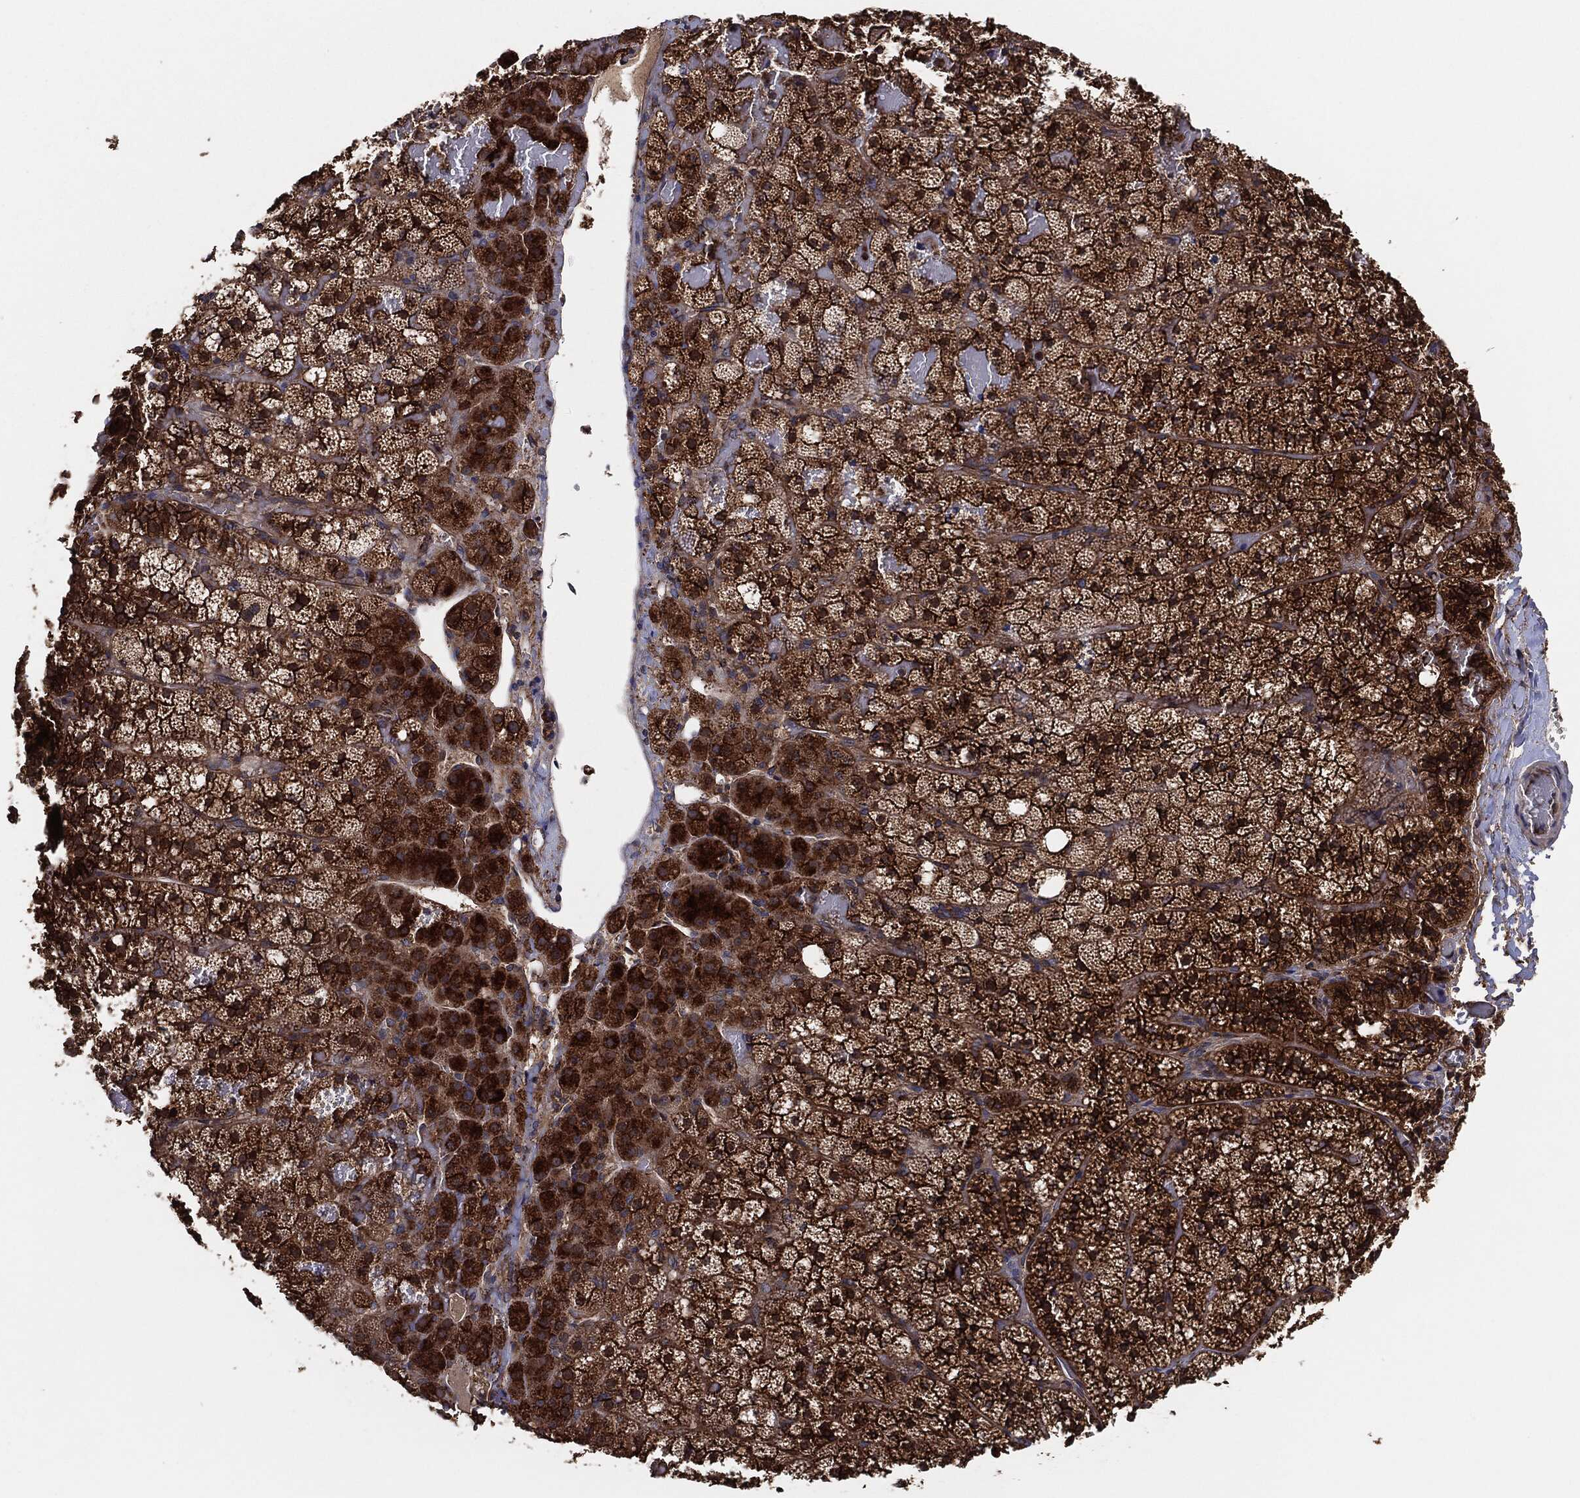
{"staining": {"intensity": "strong", "quantity": ">75%", "location": "cytoplasmic/membranous"}, "tissue": "adrenal gland", "cell_type": "Glandular cells", "image_type": "normal", "snomed": [{"axis": "morphology", "description": "Normal tissue, NOS"}, {"axis": "topography", "description": "Adrenal gland"}], "caption": "Adrenal gland stained with DAB (3,3'-diaminobenzidine) immunohistochemistry shows high levels of strong cytoplasmic/membranous staining in about >75% of glandular cells.", "gene": "CTNNA1", "patient": {"sex": "male", "age": 53}}